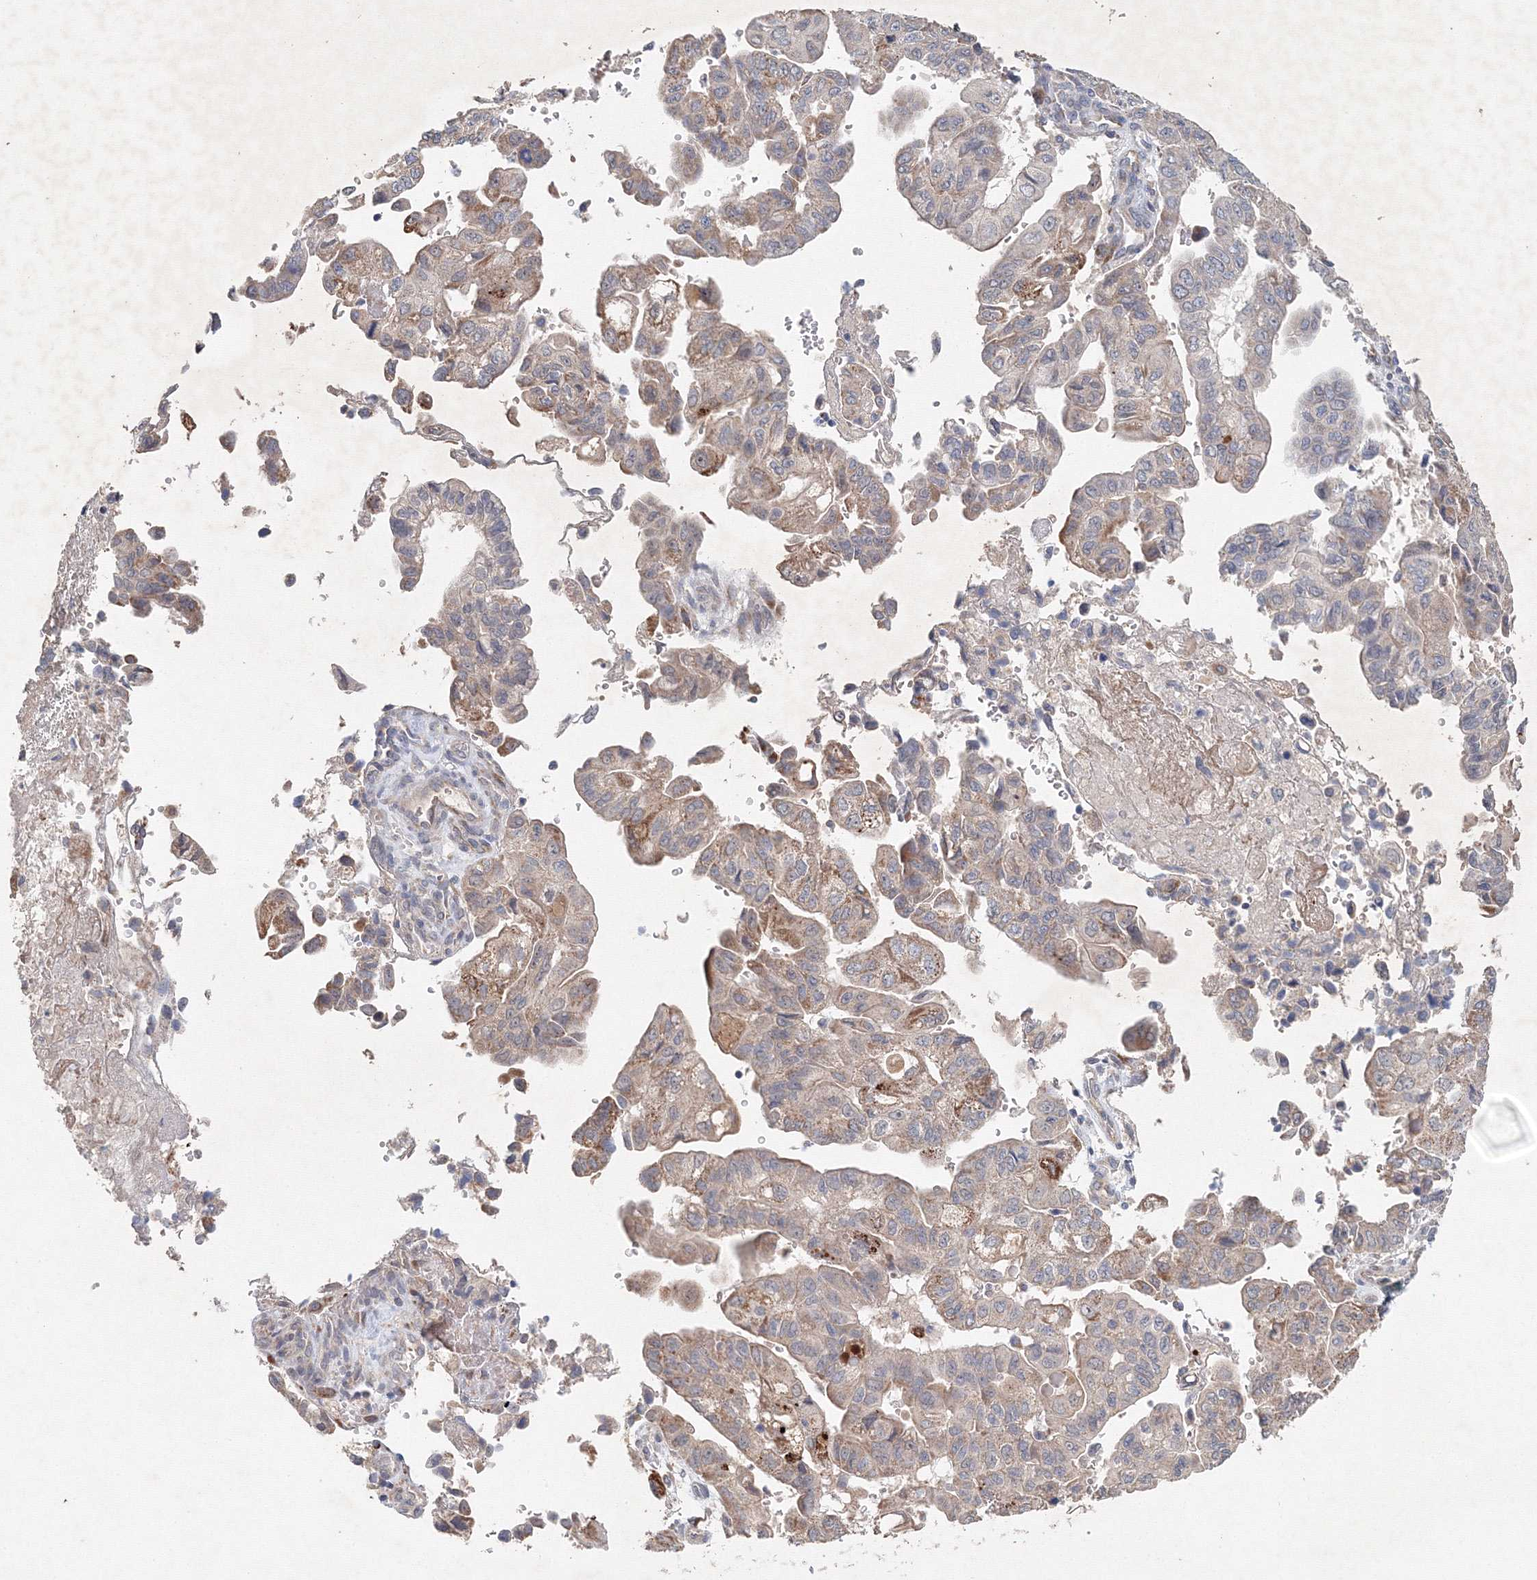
{"staining": {"intensity": "weak", "quantity": "25%-75%", "location": "cytoplasmic/membranous"}, "tissue": "pancreatic cancer", "cell_type": "Tumor cells", "image_type": "cancer", "snomed": [{"axis": "morphology", "description": "Adenocarcinoma, NOS"}, {"axis": "topography", "description": "Pancreas"}], "caption": "Immunohistochemistry micrograph of human adenocarcinoma (pancreatic) stained for a protein (brown), which shows low levels of weak cytoplasmic/membranous positivity in approximately 25%-75% of tumor cells.", "gene": "WDR49", "patient": {"sex": "male", "age": 51}}